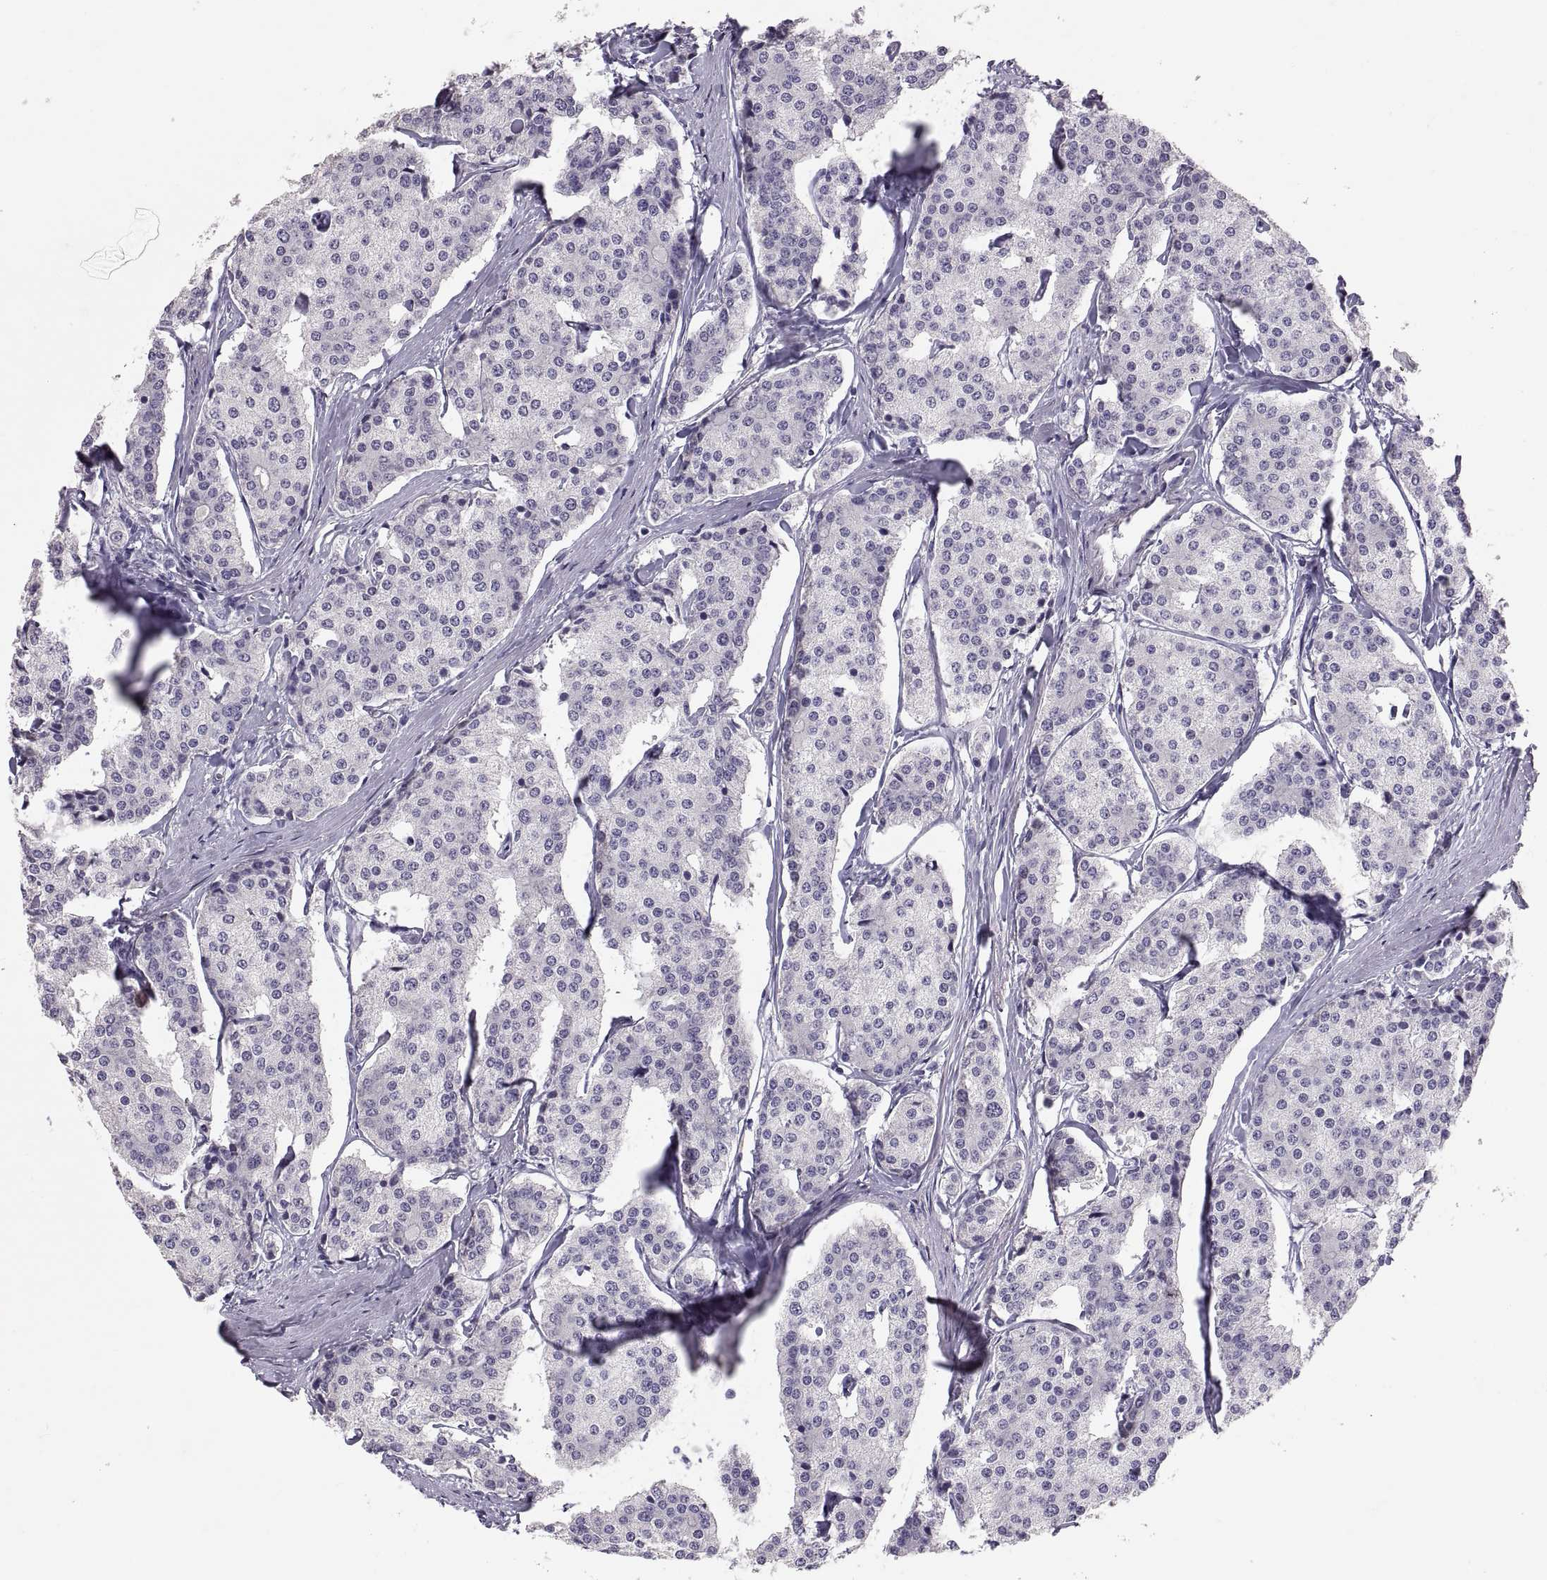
{"staining": {"intensity": "negative", "quantity": "none", "location": "none"}, "tissue": "carcinoid", "cell_type": "Tumor cells", "image_type": "cancer", "snomed": [{"axis": "morphology", "description": "Carcinoid, malignant, NOS"}, {"axis": "topography", "description": "Small intestine"}], "caption": "This histopathology image is of carcinoid stained with immunohistochemistry to label a protein in brown with the nuclei are counter-stained blue. There is no staining in tumor cells.", "gene": "PTN", "patient": {"sex": "female", "age": 65}}